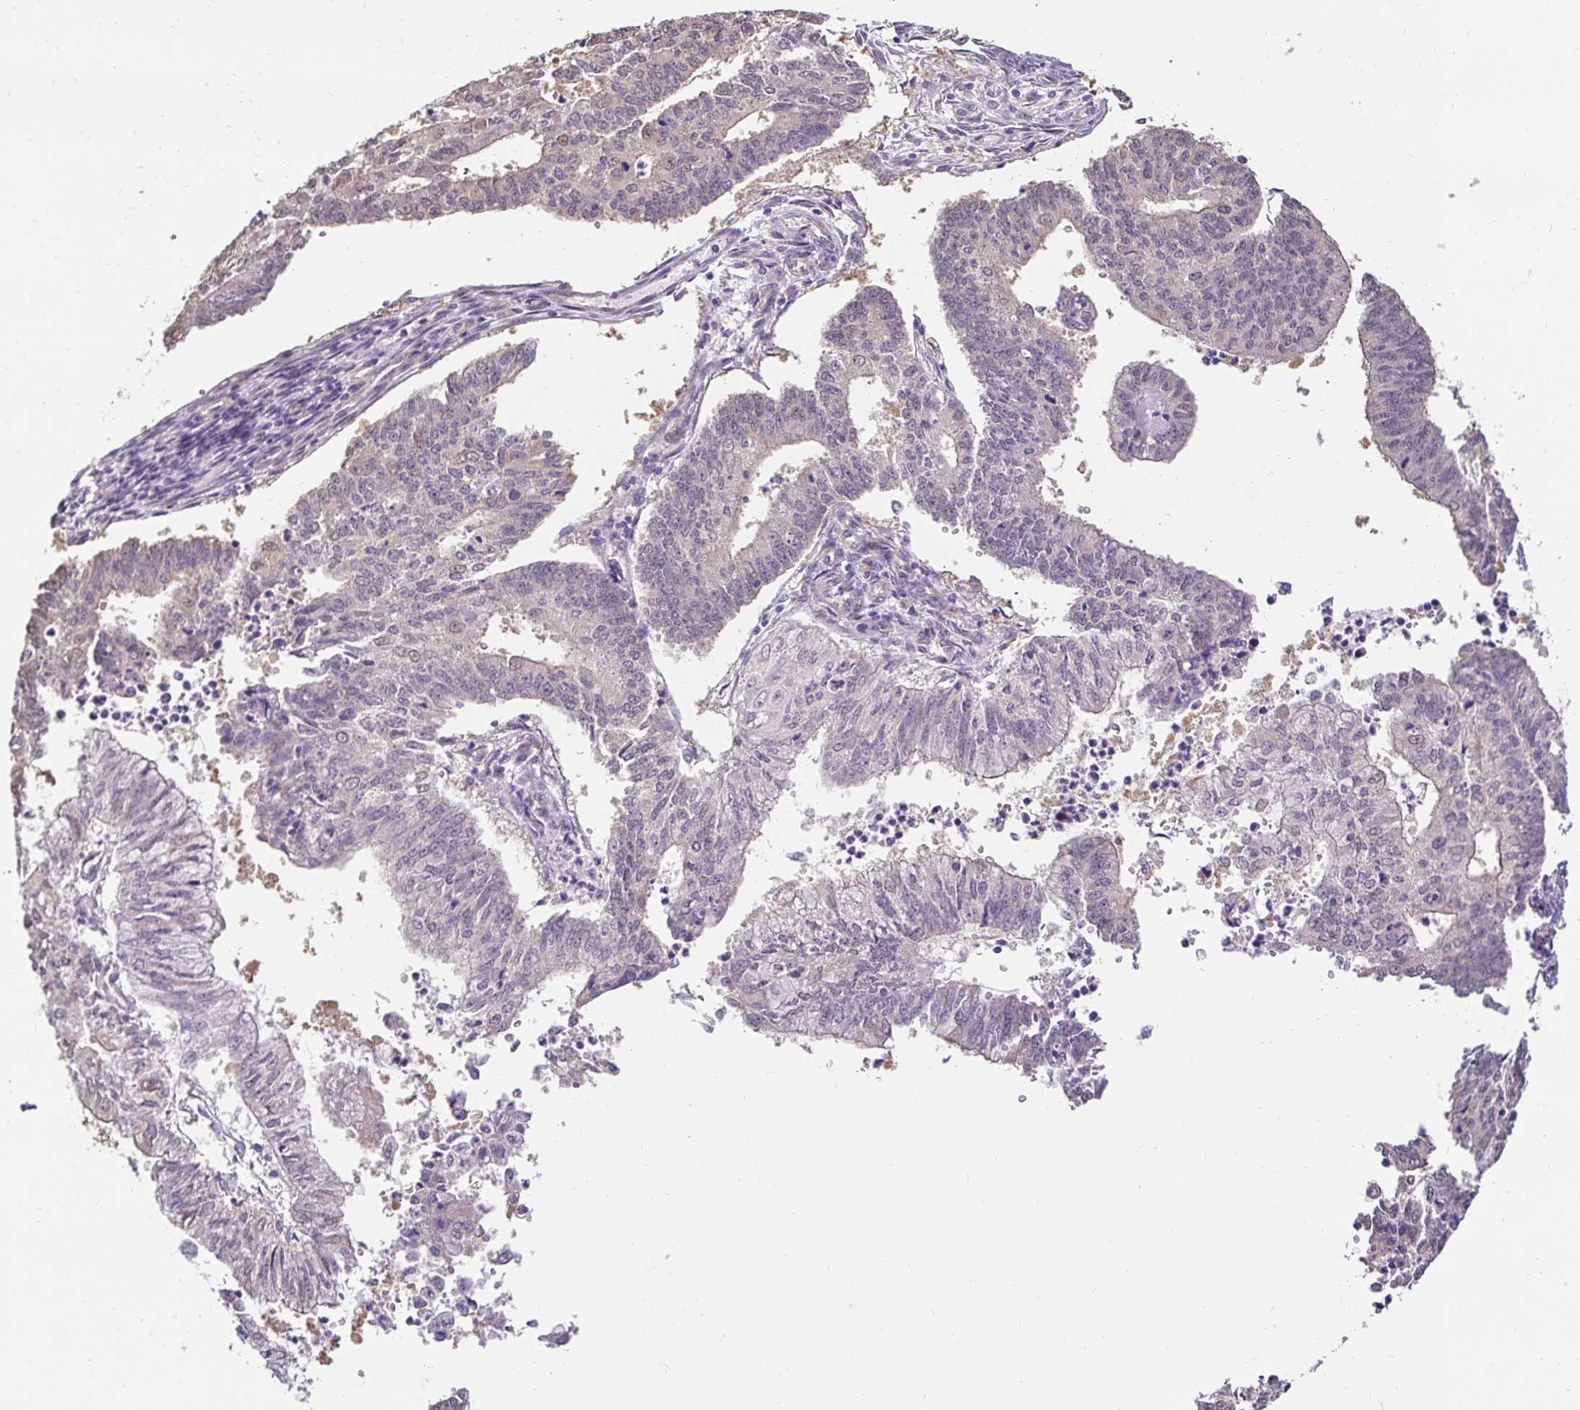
{"staining": {"intensity": "negative", "quantity": "none", "location": "none"}, "tissue": "endometrial cancer", "cell_type": "Tumor cells", "image_type": "cancer", "snomed": [{"axis": "morphology", "description": "Adenocarcinoma, NOS"}, {"axis": "topography", "description": "Endometrium"}], "caption": "Image shows no protein expression in tumor cells of endometrial cancer tissue.", "gene": "SLC9A1", "patient": {"sex": "female", "age": 61}}